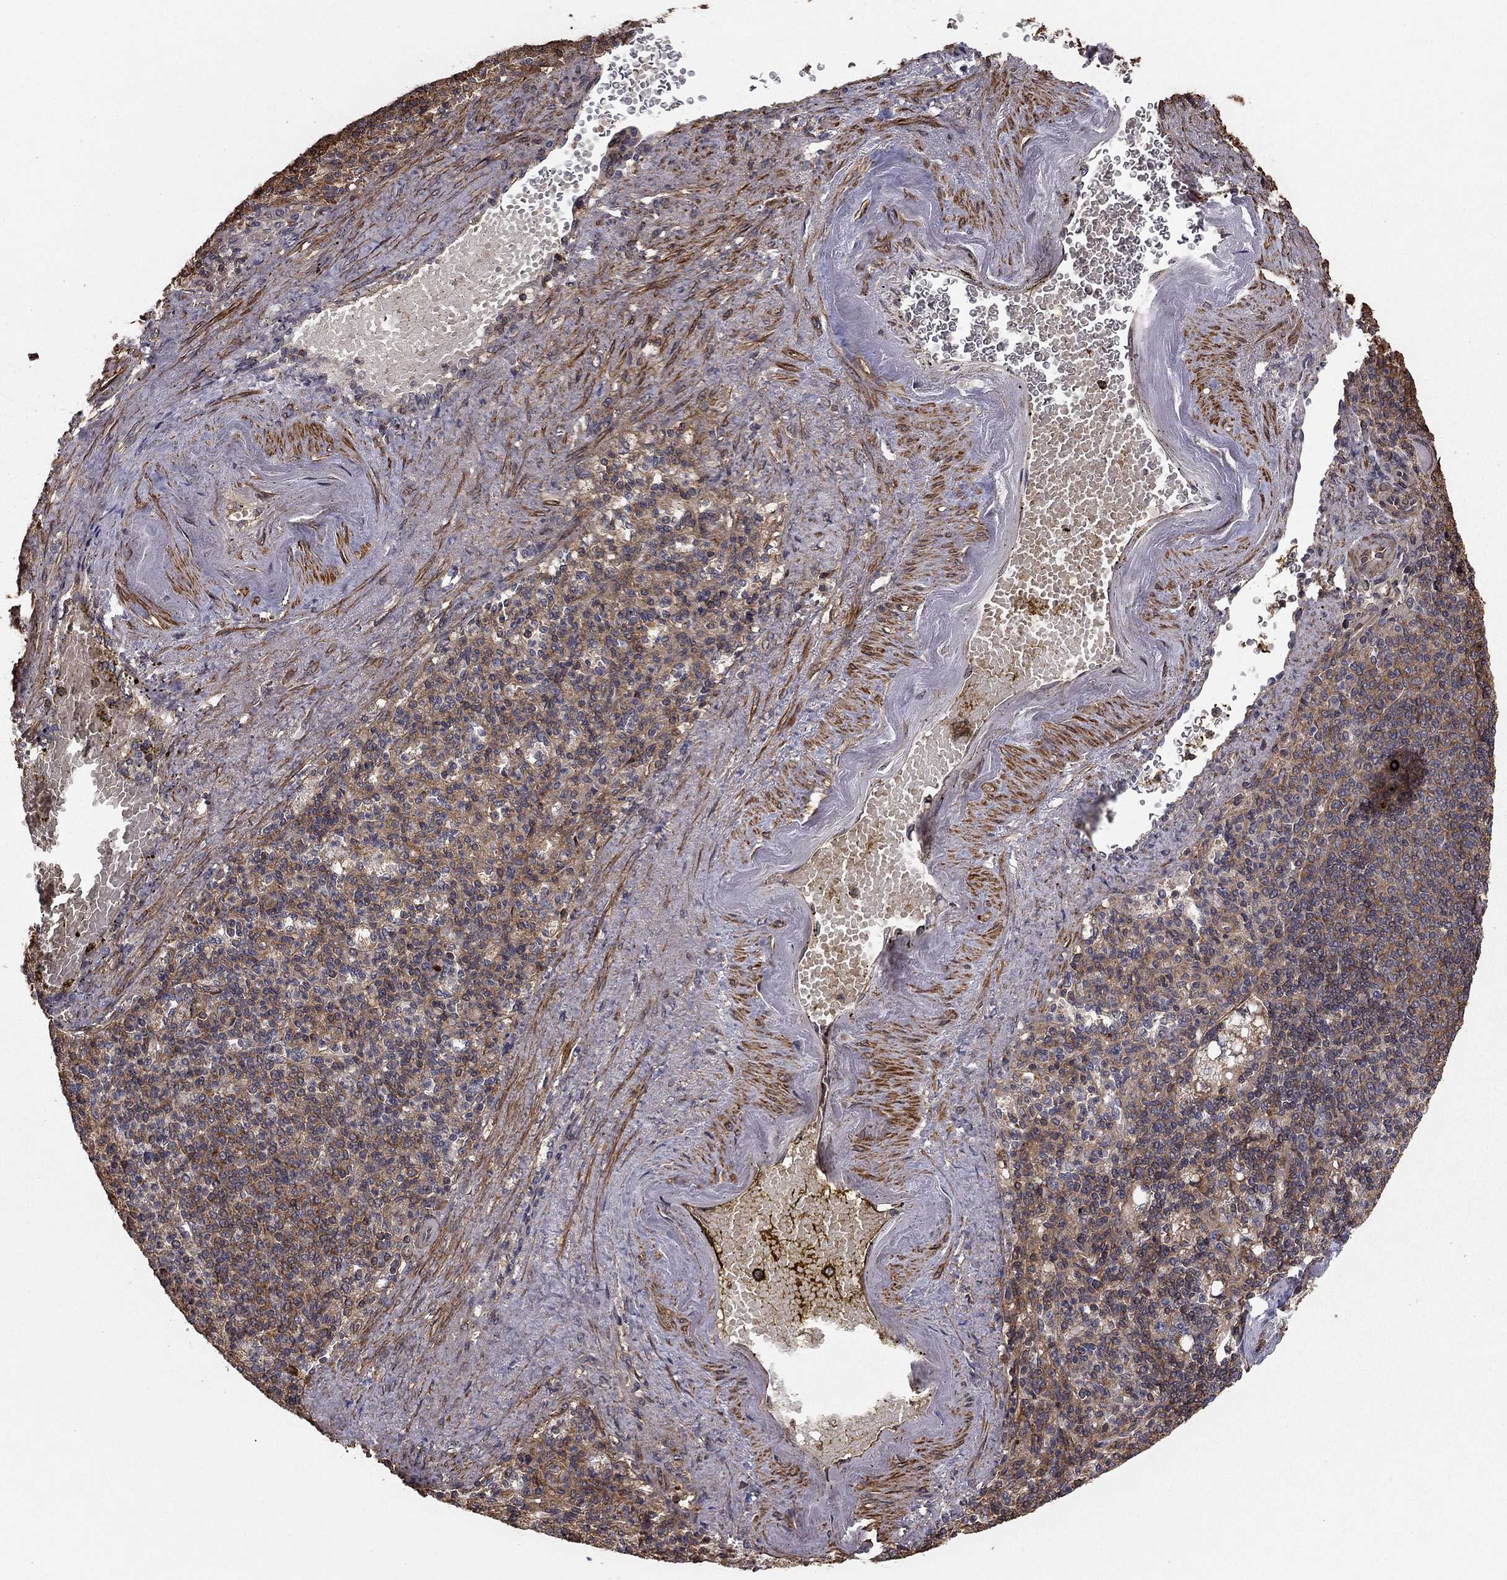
{"staining": {"intensity": "negative", "quantity": "none", "location": "none"}, "tissue": "spleen", "cell_type": "Cells in red pulp", "image_type": "normal", "snomed": [{"axis": "morphology", "description": "Normal tissue, NOS"}, {"axis": "topography", "description": "Spleen"}], "caption": "This is an immunohistochemistry histopathology image of normal spleen. There is no staining in cells in red pulp.", "gene": "HABP4", "patient": {"sex": "female", "age": 74}}